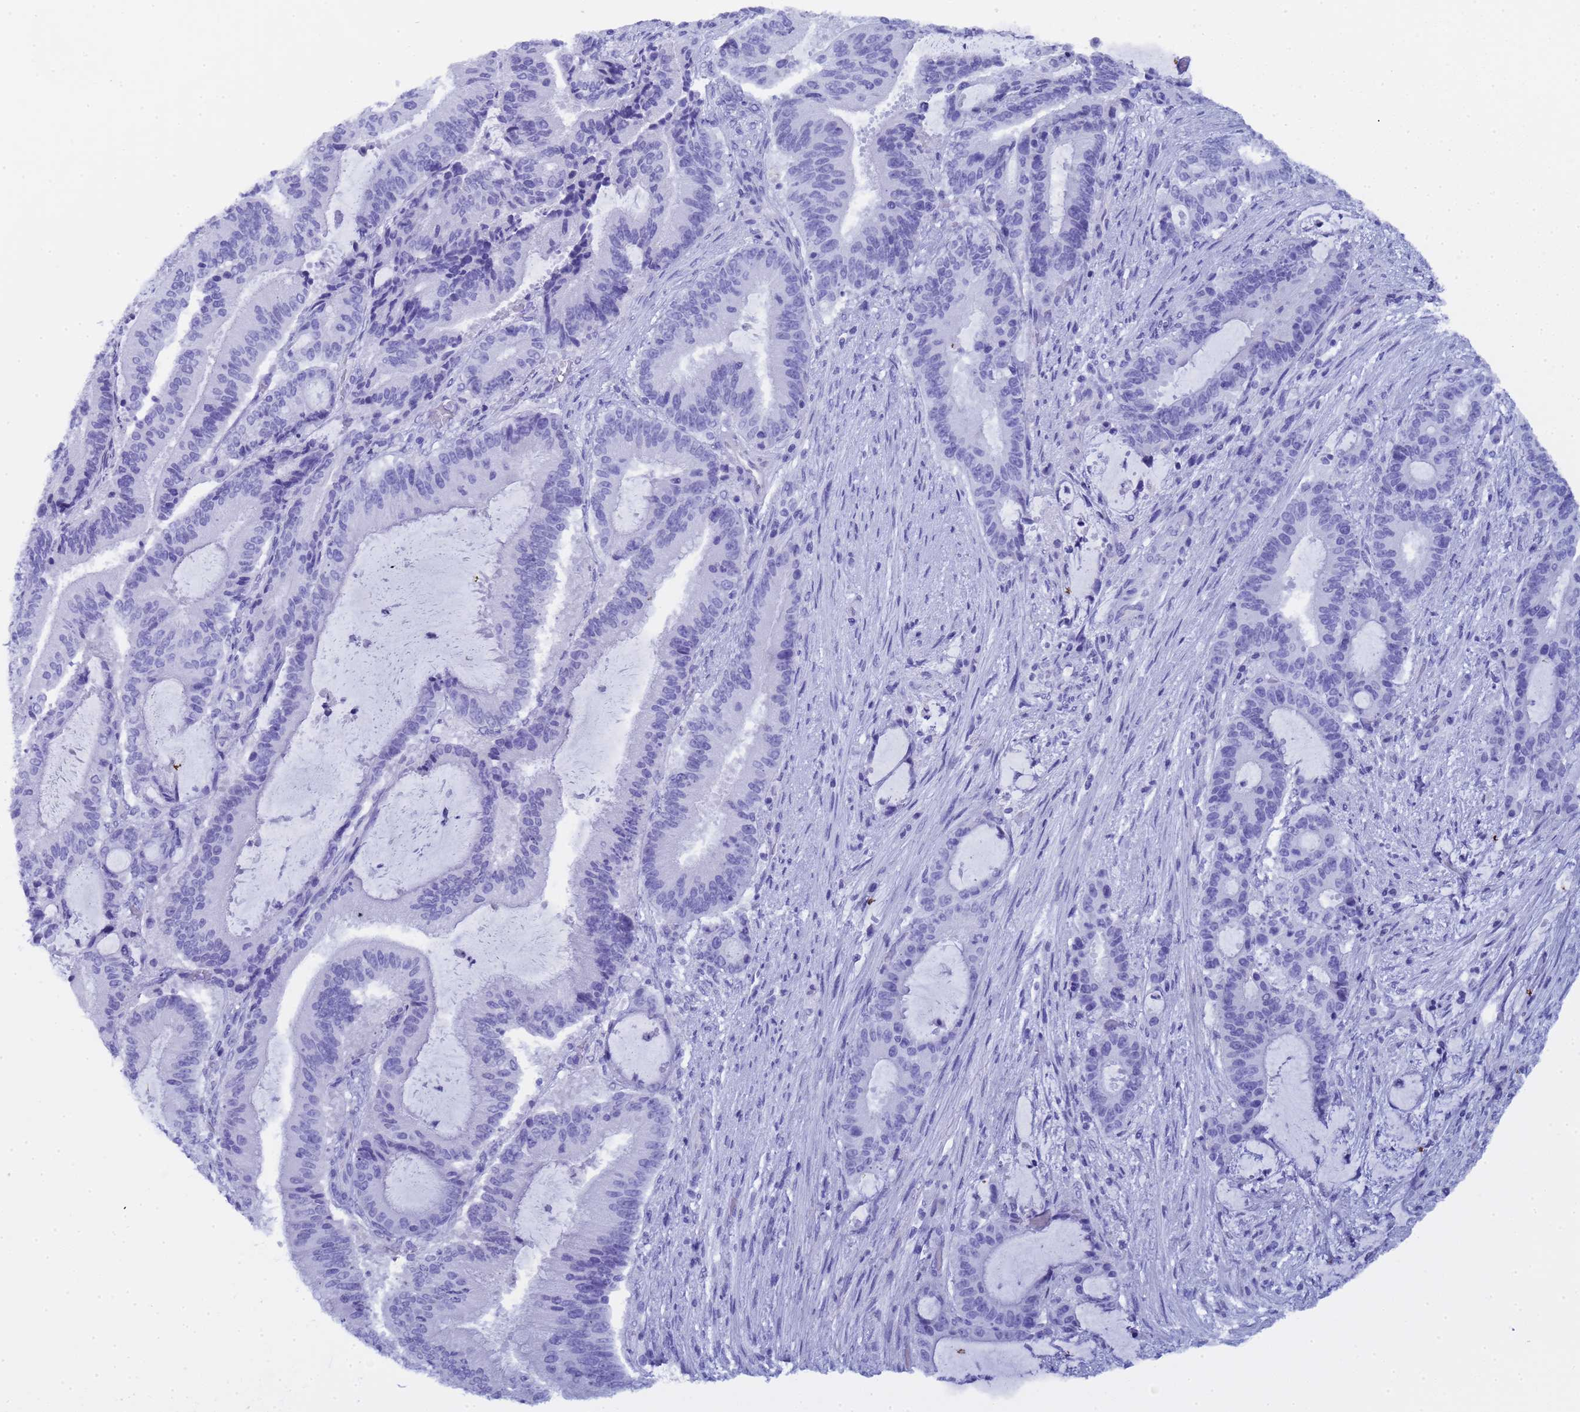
{"staining": {"intensity": "negative", "quantity": "none", "location": "none"}, "tissue": "liver cancer", "cell_type": "Tumor cells", "image_type": "cancer", "snomed": [{"axis": "morphology", "description": "Normal tissue, NOS"}, {"axis": "morphology", "description": "Cholangiocarcinoma"}, {"axis": "topography", "description": "Liver"}, {"axis": "topography", "description": "Peripheral nerve tissue"}], "caption": "Tumor cells are negative for protein expression in human cholangiocarcinoma (liver).", "gene": "CTRC", "patient": {"sex": "female", "age": 73}}